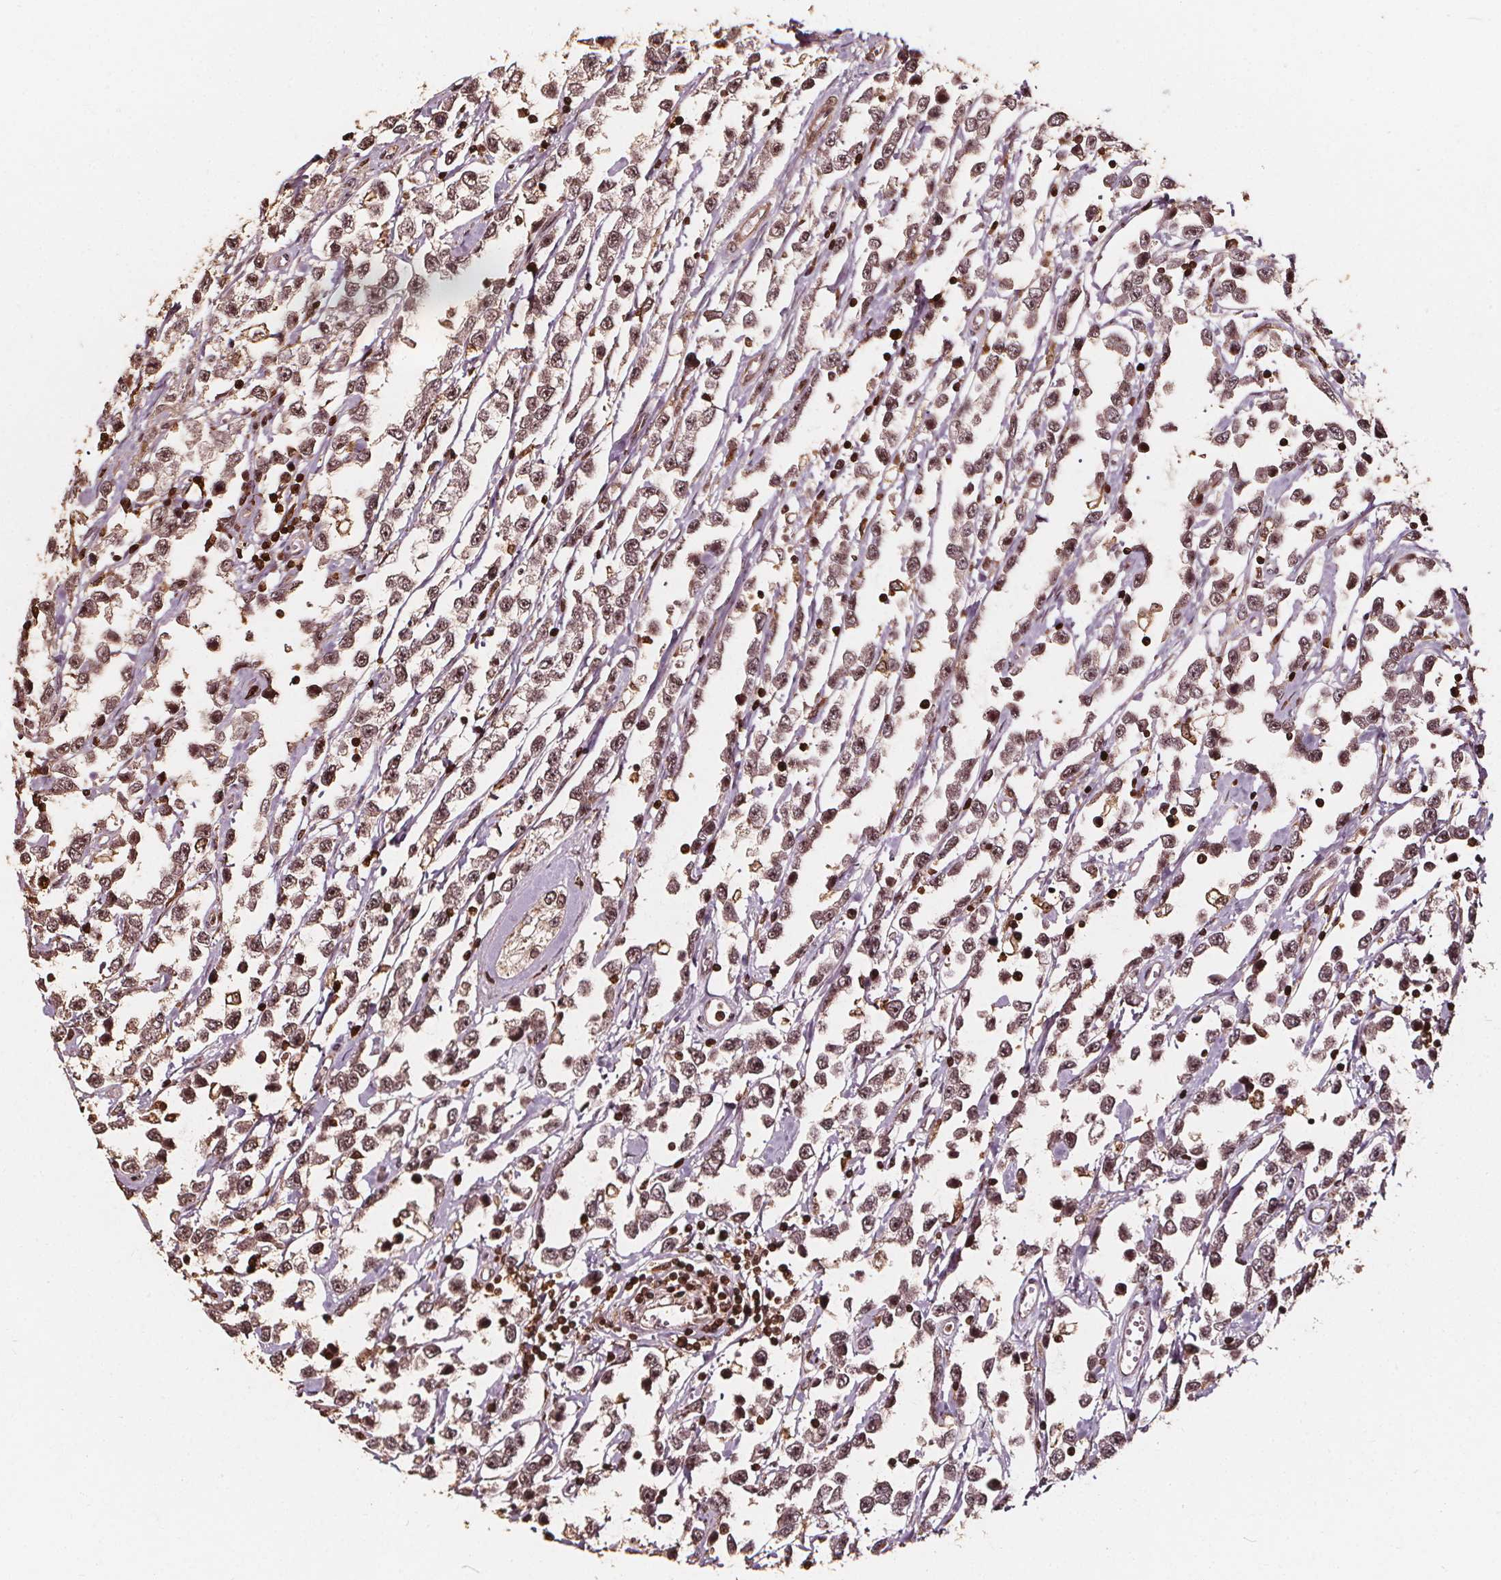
{"staining": {"intensity": "weak", "quantity": ">75%", "location": "nuclear"}, "tissue": "testis cancer", "cell_type": "Tumor cells", "image_type": "cancer", "snomed": [{"axis": "morphology", "description": "Seminoma, NOS"}, {"axis": "topography", "description": "Testis"}], "caption": "Brown immunohistochemical staining in testis cancer shows weak nuclear expression in approximately >75% of tumor cells.", "gene": "EXOSC9", "patient": {"sex": "male", "age": 34}}